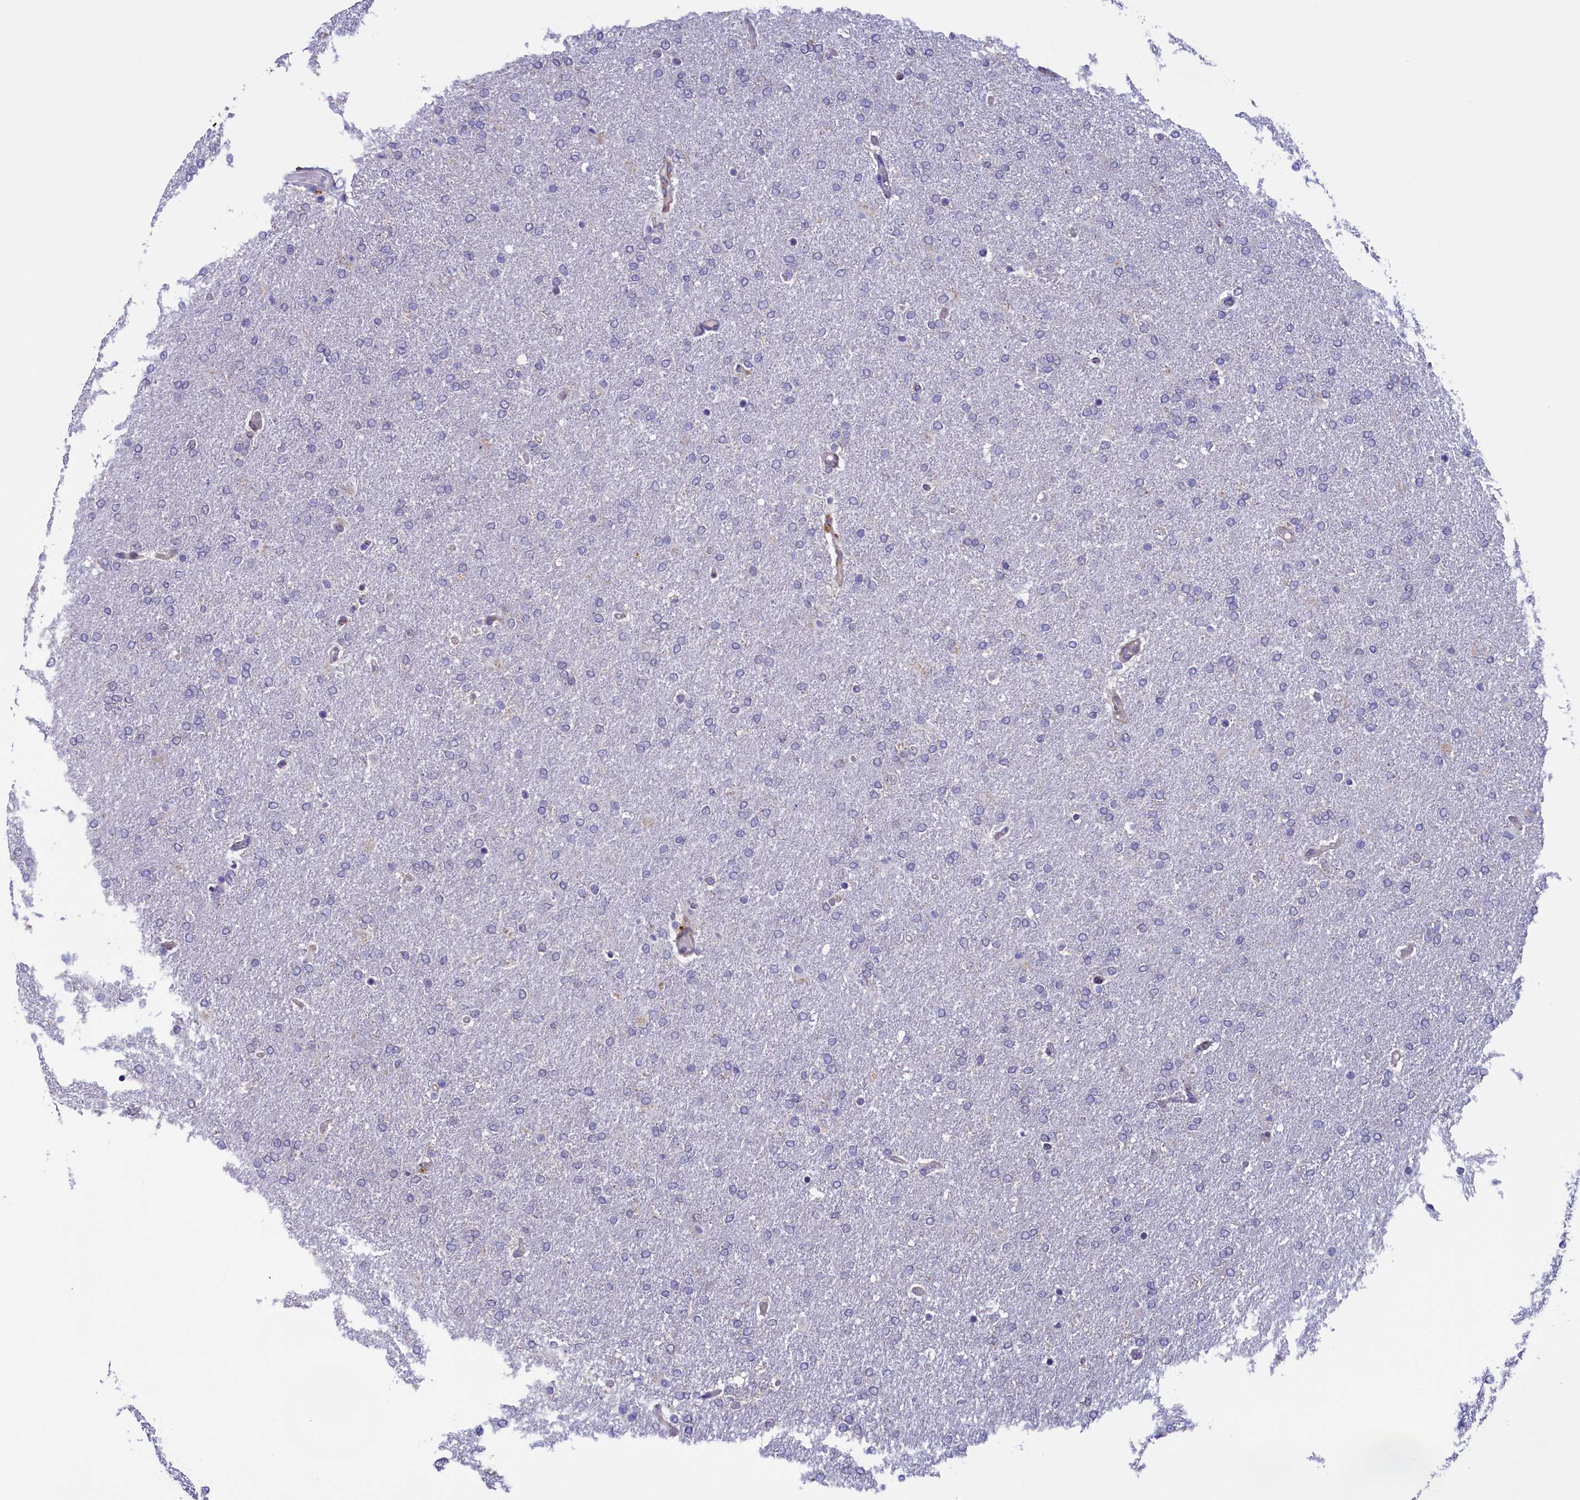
{"staining": {"intensity": "negative", "quantity": "none", "location": "none"}, "tissue": "glioma", "cell_type": "Tumor cells", "image_type": "cancer", "snomed": [{"axis": "morphology", "description": "Glioma, malignant, High grade"}, {"axis": "topography", "description": "Brain"}], "caption": "Human high-grade glioma (malignant) stained for a protein using immunohistochemistry shows no expression in tumor cells.", "gene": "FLYWCH2", "patient": {"sex": "male", "age": 72}}